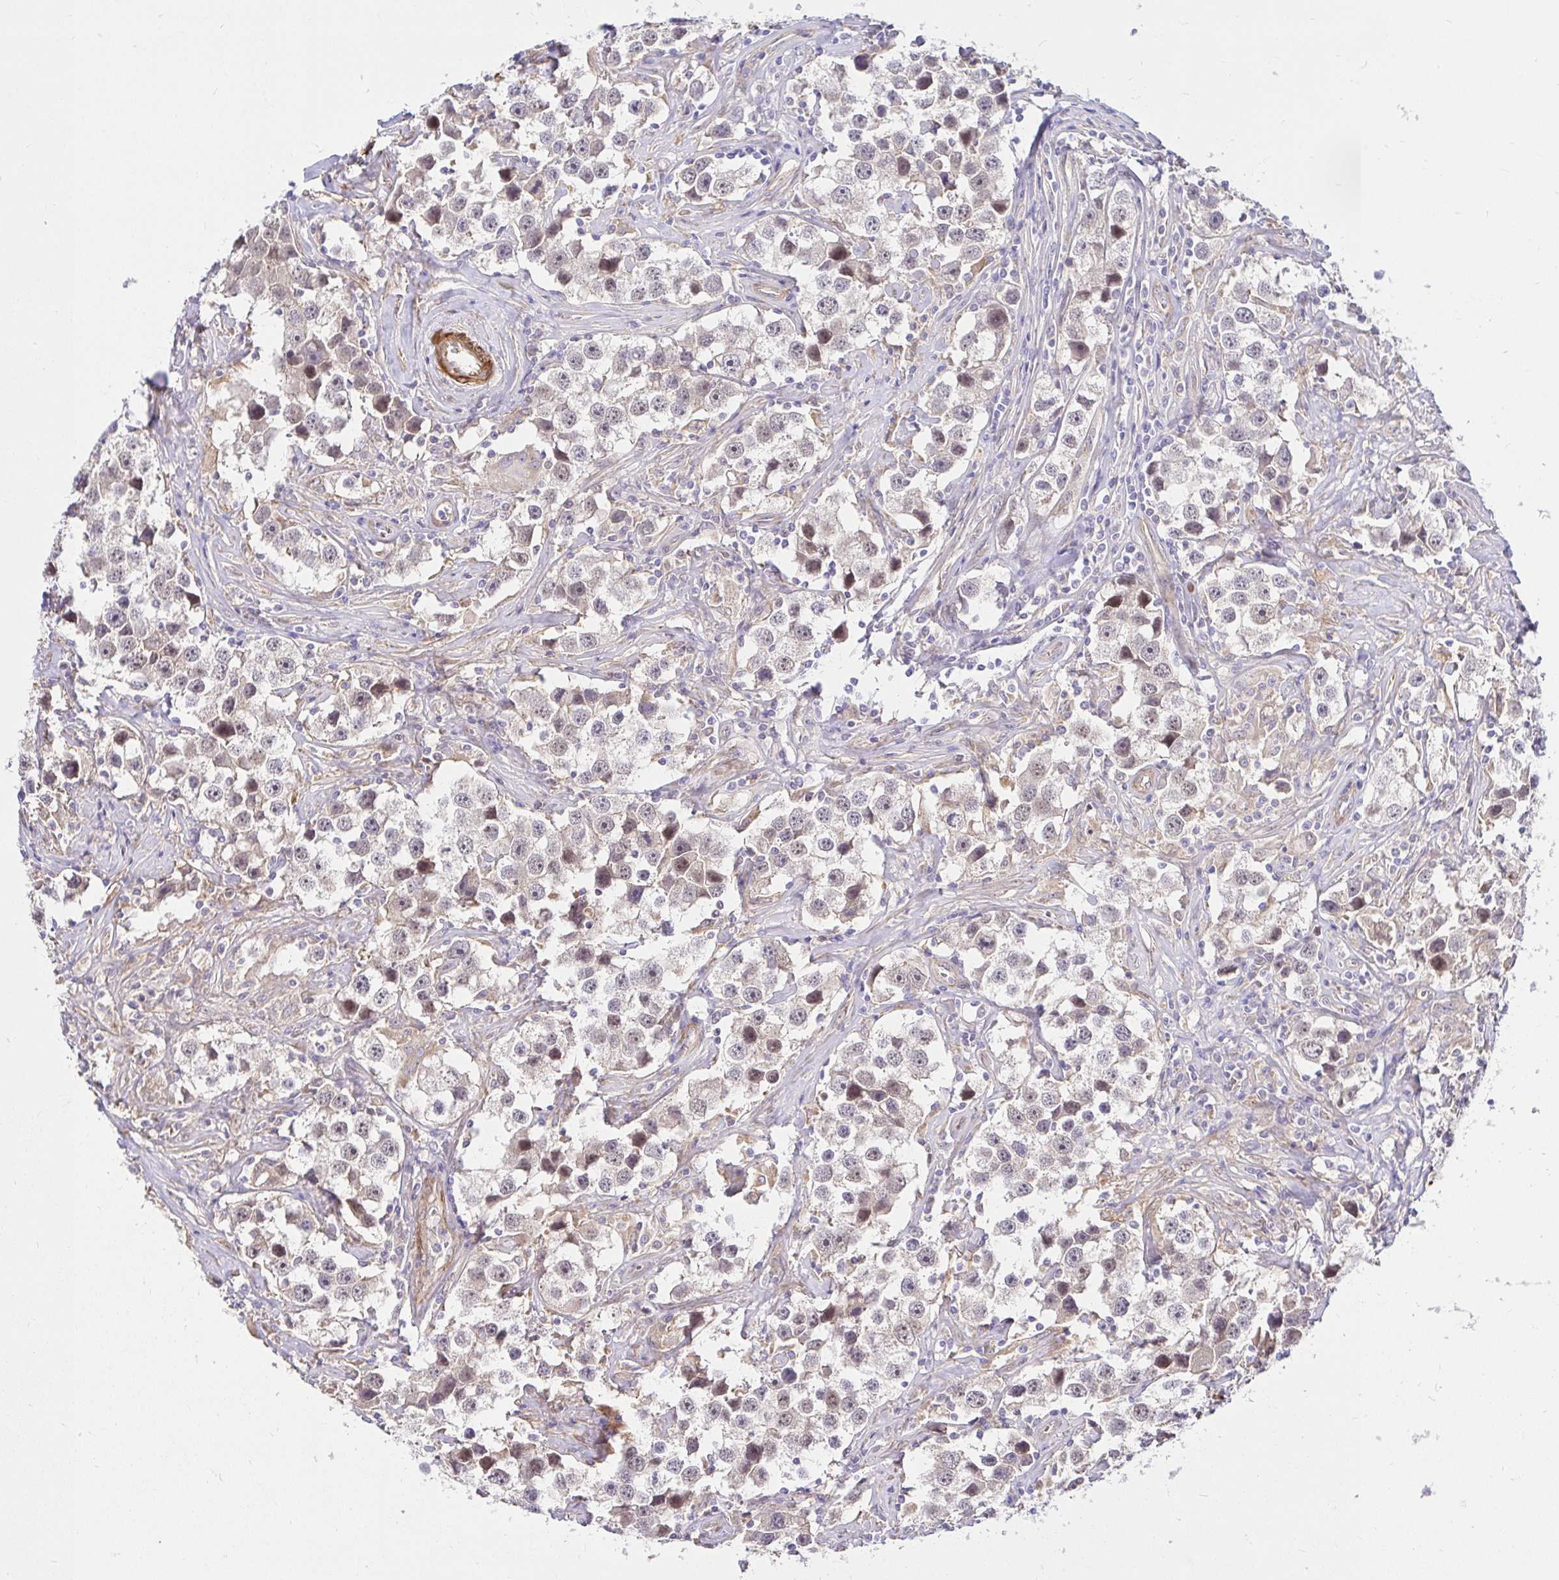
{"staining": {"intensity": "weak", "quantity": "25%-75%", "location": "nuclear"}, "tissue": "testis cancer", "cell_type": "Tumor cells", "image_type": "cancer", "snomed": [{"axis": "morphology", "description": "Seminoma, NOS"}, {"axis": "topography", "description": "Testis"}], "caption": "DAB immunohistochemical staining of human testis cancer shows weak nuclear protein positivity in approximately 25%-75% of tumor cells. The staining was performed using DAB (3,3'-diaminobenzidine), with brown indicating positive protein expression. Nuclei are stained blue with hematoxylin.", "gene": "YAP1", "patient": {"sex": "male", "age": 49}}